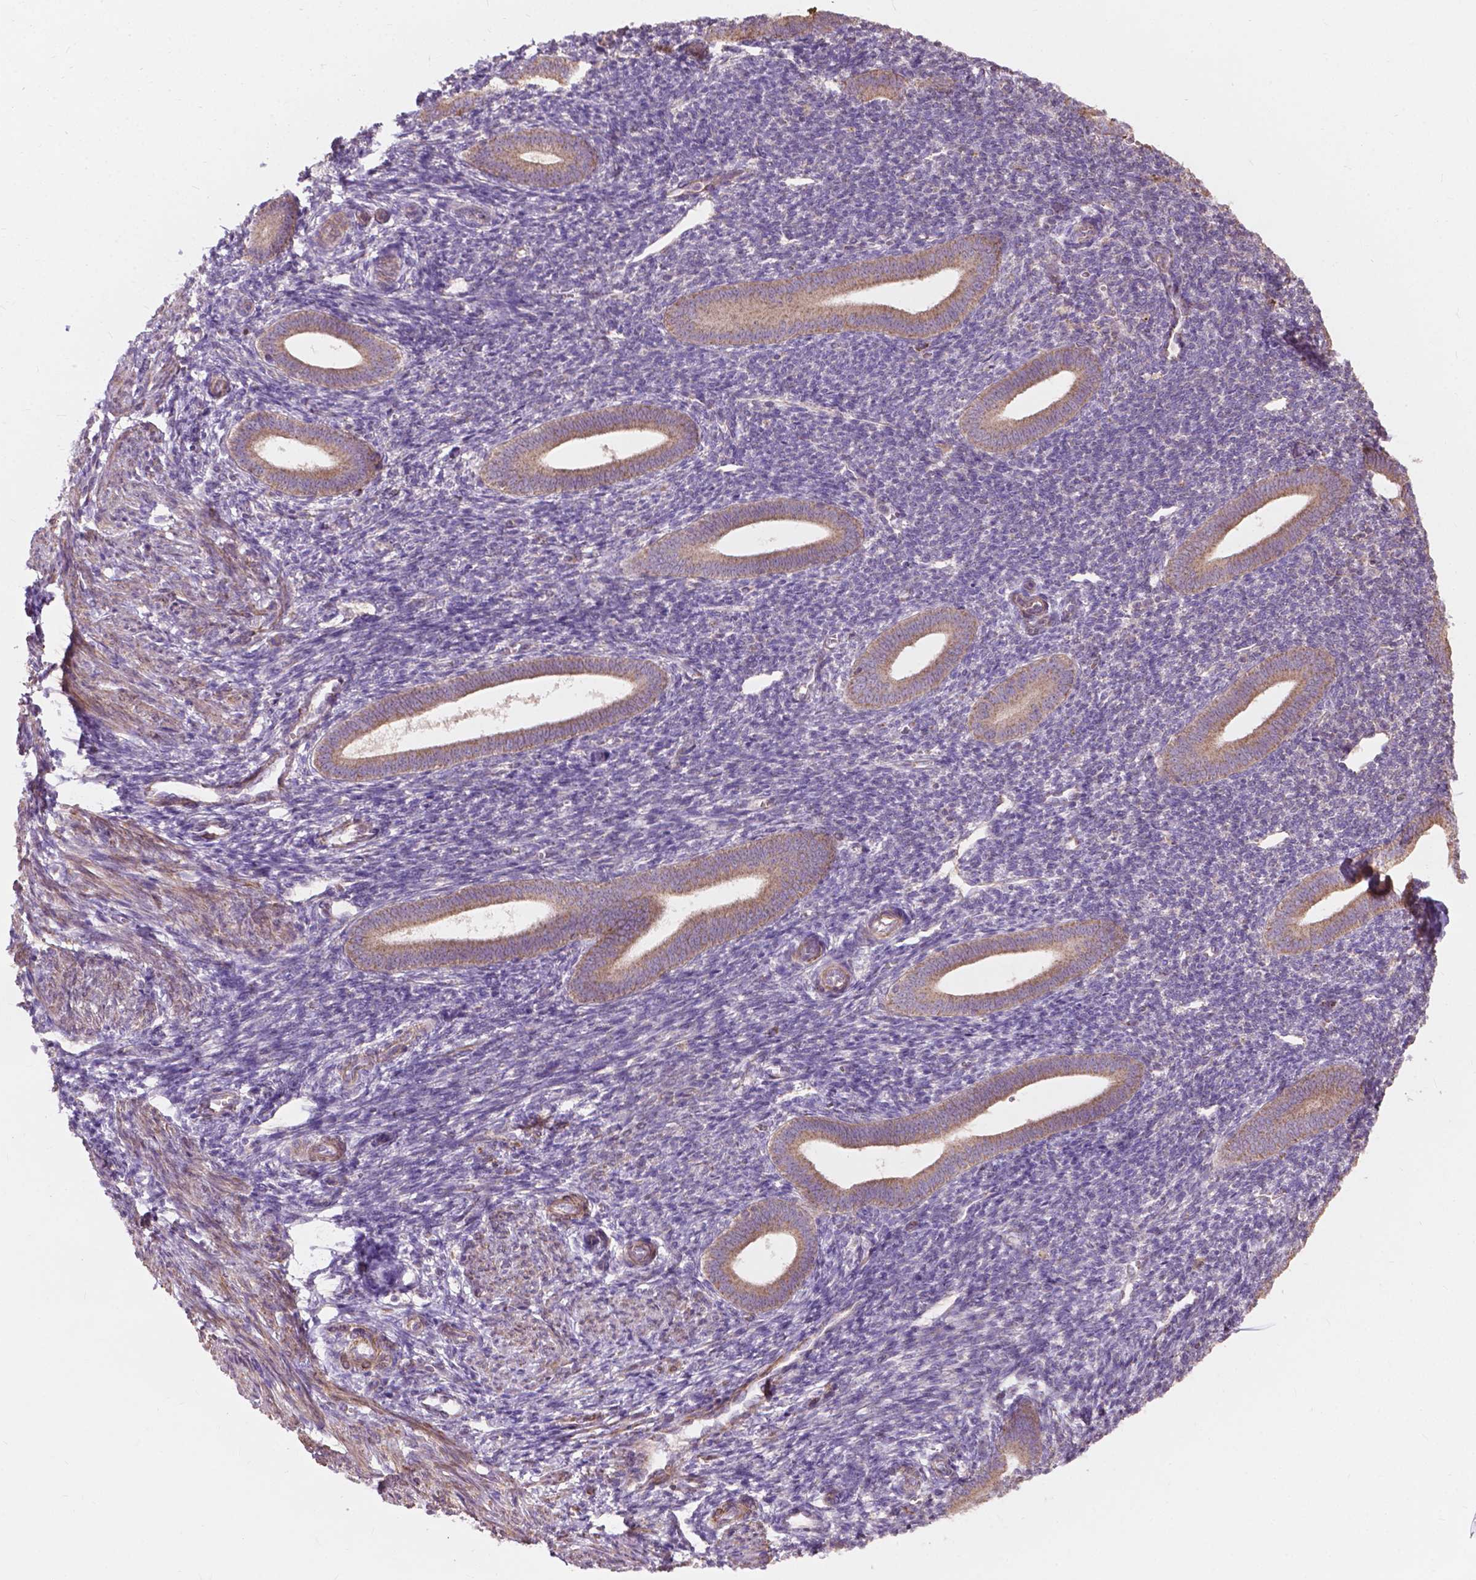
{"staining": {"intensity": "negative", "quantity": "none", "location": "none"}, "tissue": "endometrium", "cell_type": "Cells in endometrial stroma", "image_type": "normal", "snomed": [{"axis": "morphology", "description": "Normal tissue, NOS"}, {"axis": "topography", "description": "Endometrium"}], "caption": "Human endometrium stained for a protein using IHC reveals no positivity in cells in endometrial stroma.", "gene": "NDUFA10", "patient": {"sex": "female", "age": 25}}